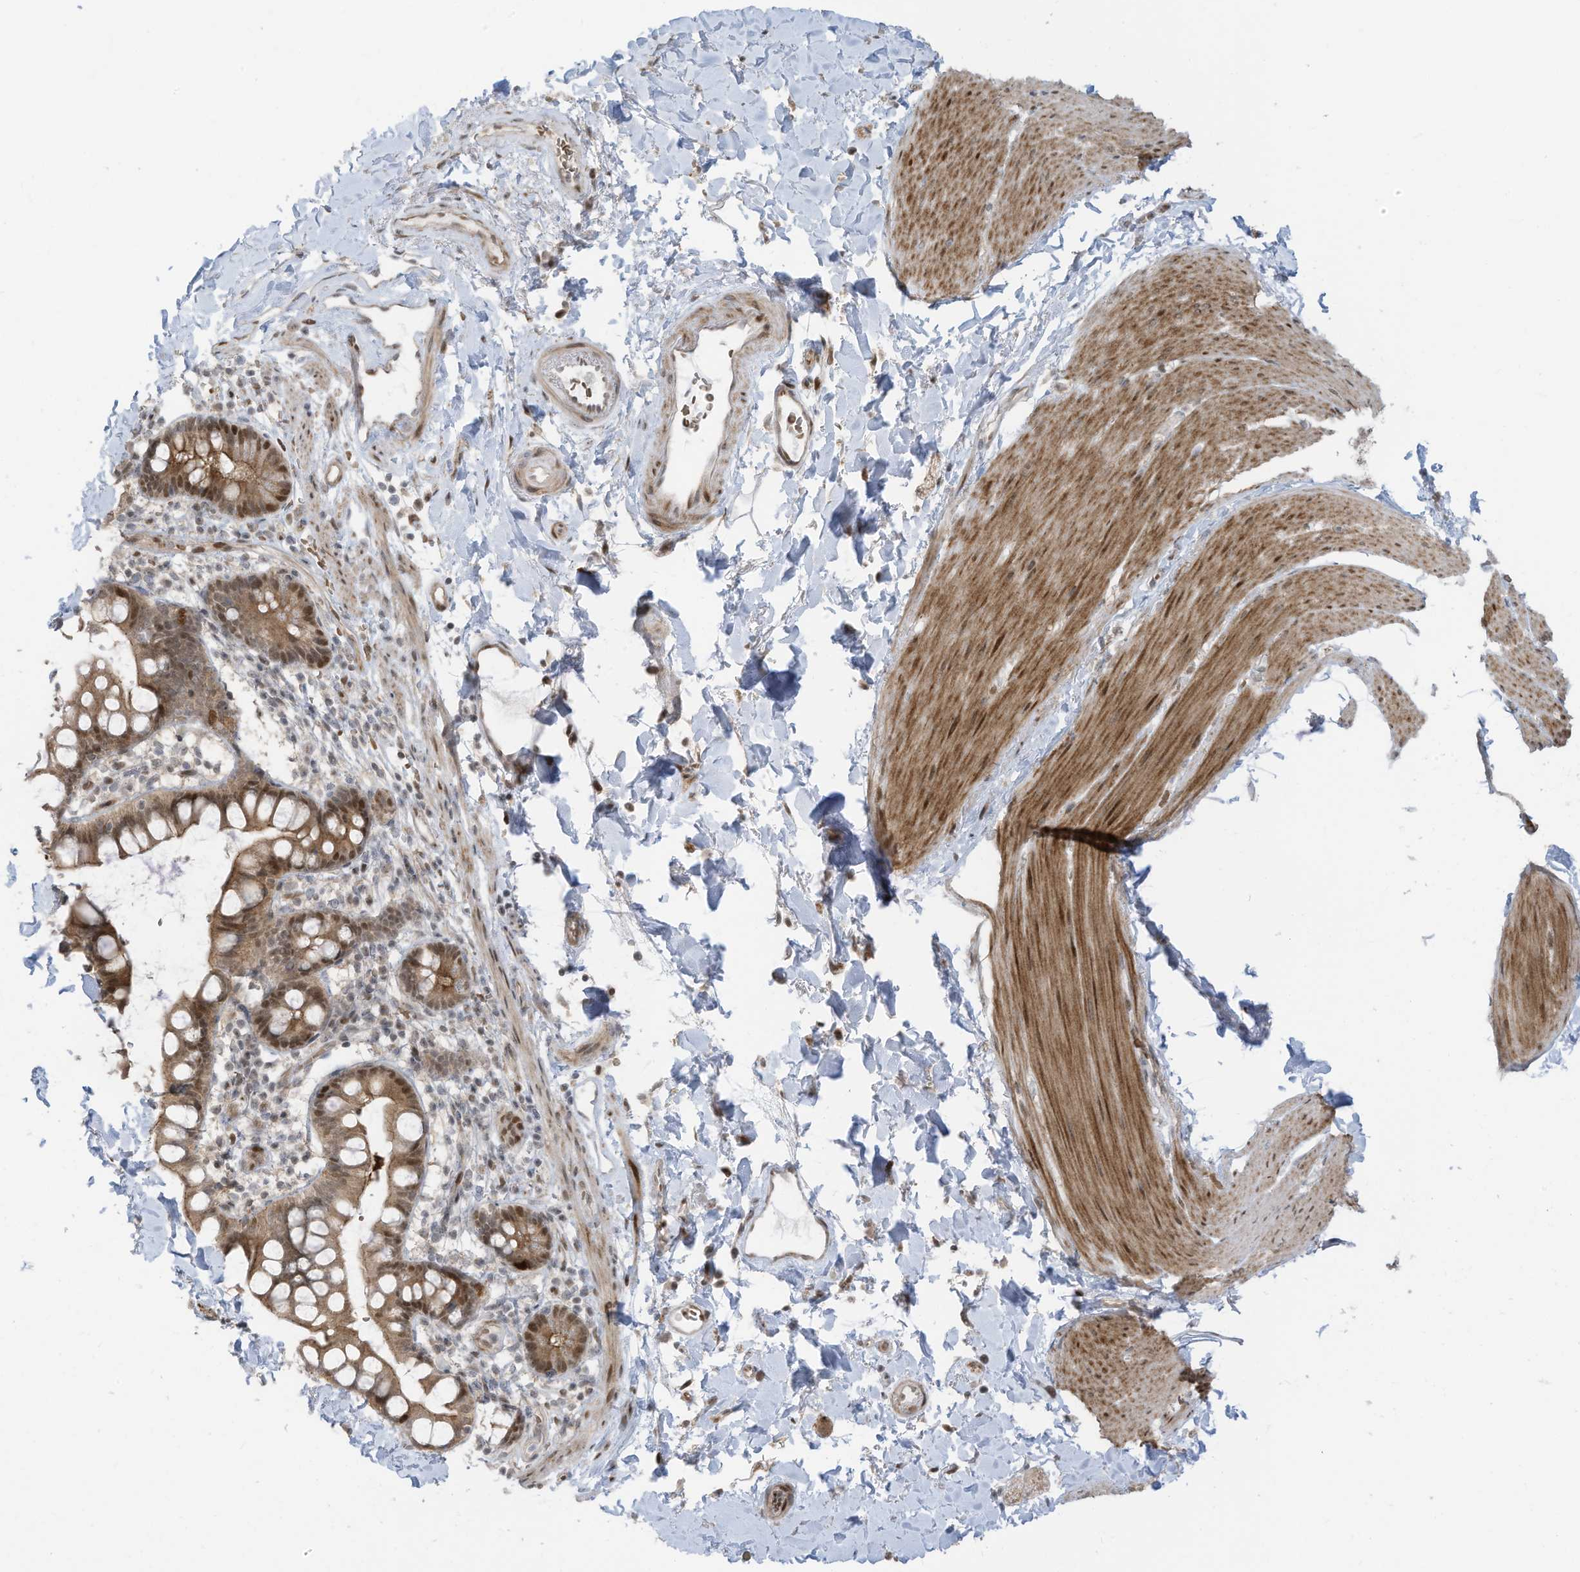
{"staining": {"intensity": "moderate", "quantity": ">75%", "location": "cytoplasmic/membranous,nuclear"}, "tissue": "smooth muscle", "cell_type": "Smooth muscle cells", "image_type": "normal", "snomed": [{"axis": "morphology", "description": "Normal tissue, NOS"}, {"axis": "topography", "description": "Smooth muscle"}, {"axis": "topography", "description": "Small intestine"}], "caption": "Smooth muscle stained with DAB IHC exhibits medium levels of moderate cytoplasmic/membranous,nuclear expression in about >75% of smooth muscle cells. Immunohistochemistry (ihc) stains the protein of interest in brown and the nuclei are stained blue.", "gene": "ZCWPW2", "patient": {"sex": "female", "age": 84}}